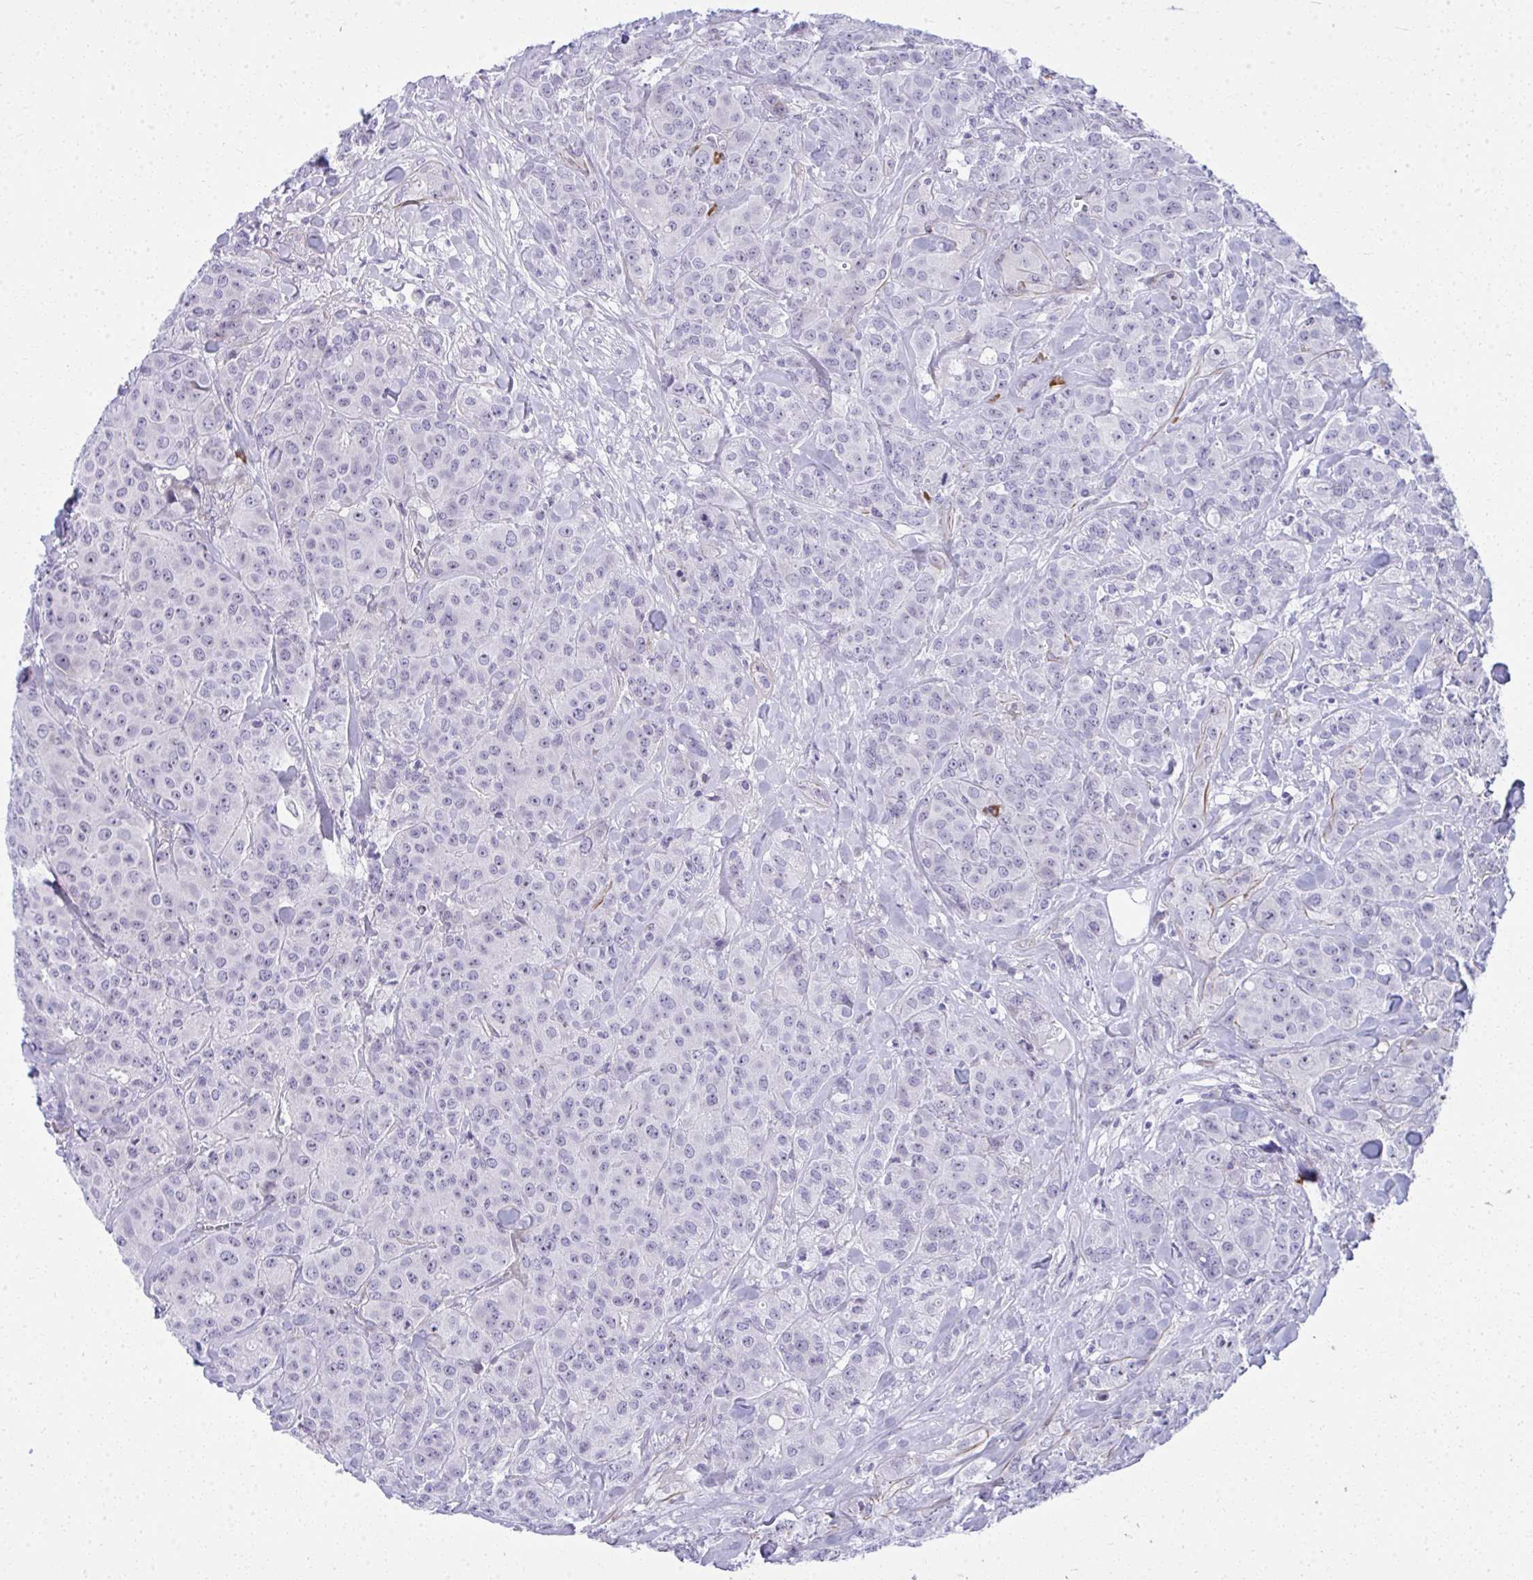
{"staining": {"intensity": "negative", "quantity": "none", "location": "none"}, "tissue": "breast cancer", "cell_type": "Tumor cells", "image_type": "cancer", "snomed": [{"axis": "morphology", "description": "Normal tissue, NOS"}, {"axis": "morphology", "description": "Duct carcinoma"}, {"axis": "topography", "description": "Breast"}], "caption": "Immunohistochemistry (IHC) of human breast cancer exhibits no expression in tumor cells. The staining was performed using DAB to visualize the protein expression in brown, while the nuclei were stained in blue with hematoxylin (Magnification: 20x).", "gene": "PUS7L", "patient": {"sex": "female", "age": 43}}